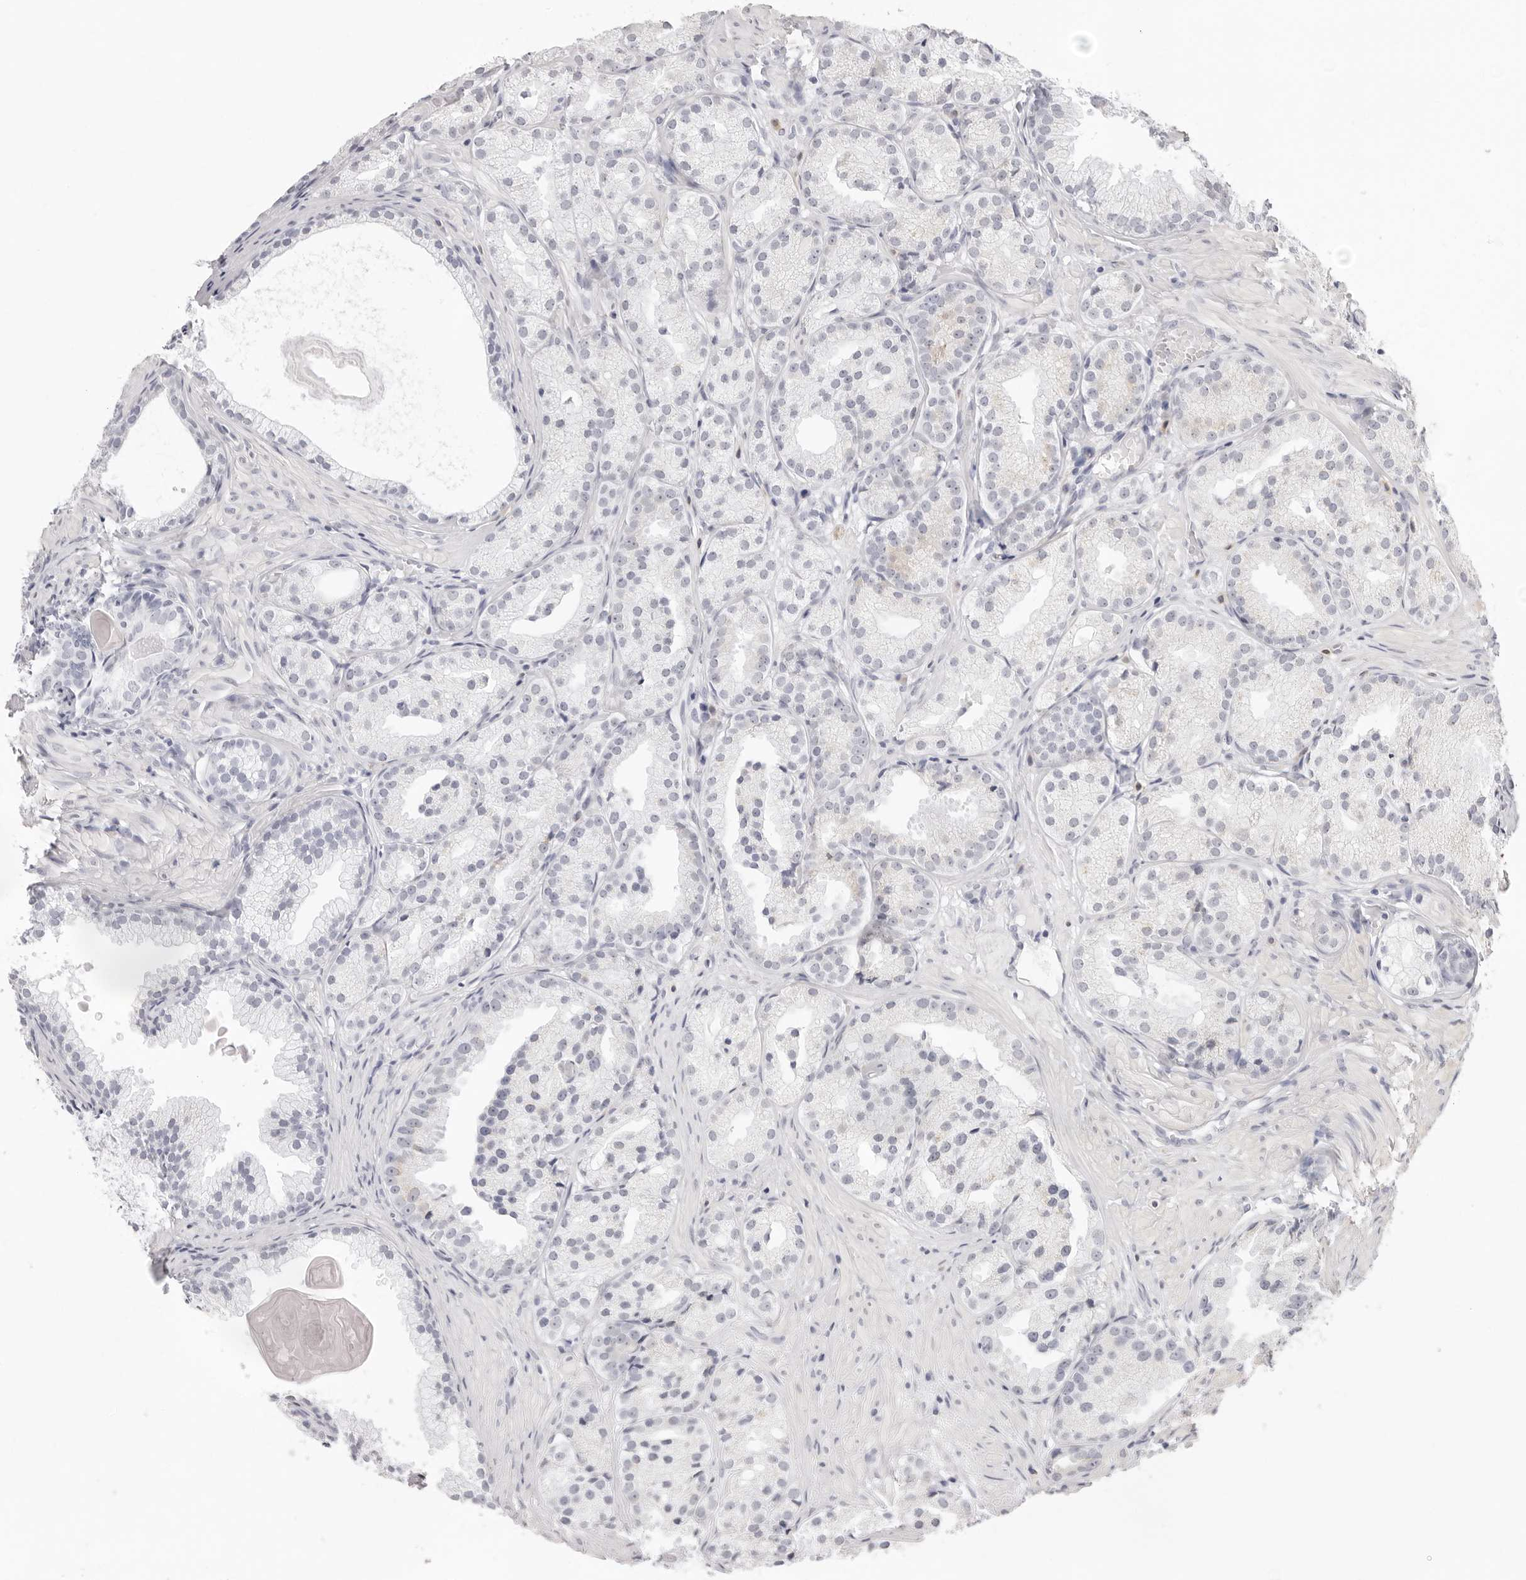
{"staining": {"intensity": "negative", "quantity": "none", "location": "none"}, "tissue": "prostate cancer", "cell_type": "Tumor cells", "image_type": "cancer", "snomed": [{"axis": "morphology", "description": "Adenocarcinoma, Low grade"}, {"axis": "topography", "description": "Prostate"}], "caption": "Immunohistochemical staining of prostate cancer exhibits no significant positivity in tumor cells.", "gene": "FDPS", "patient": {"sex": "male", "age": 88}}